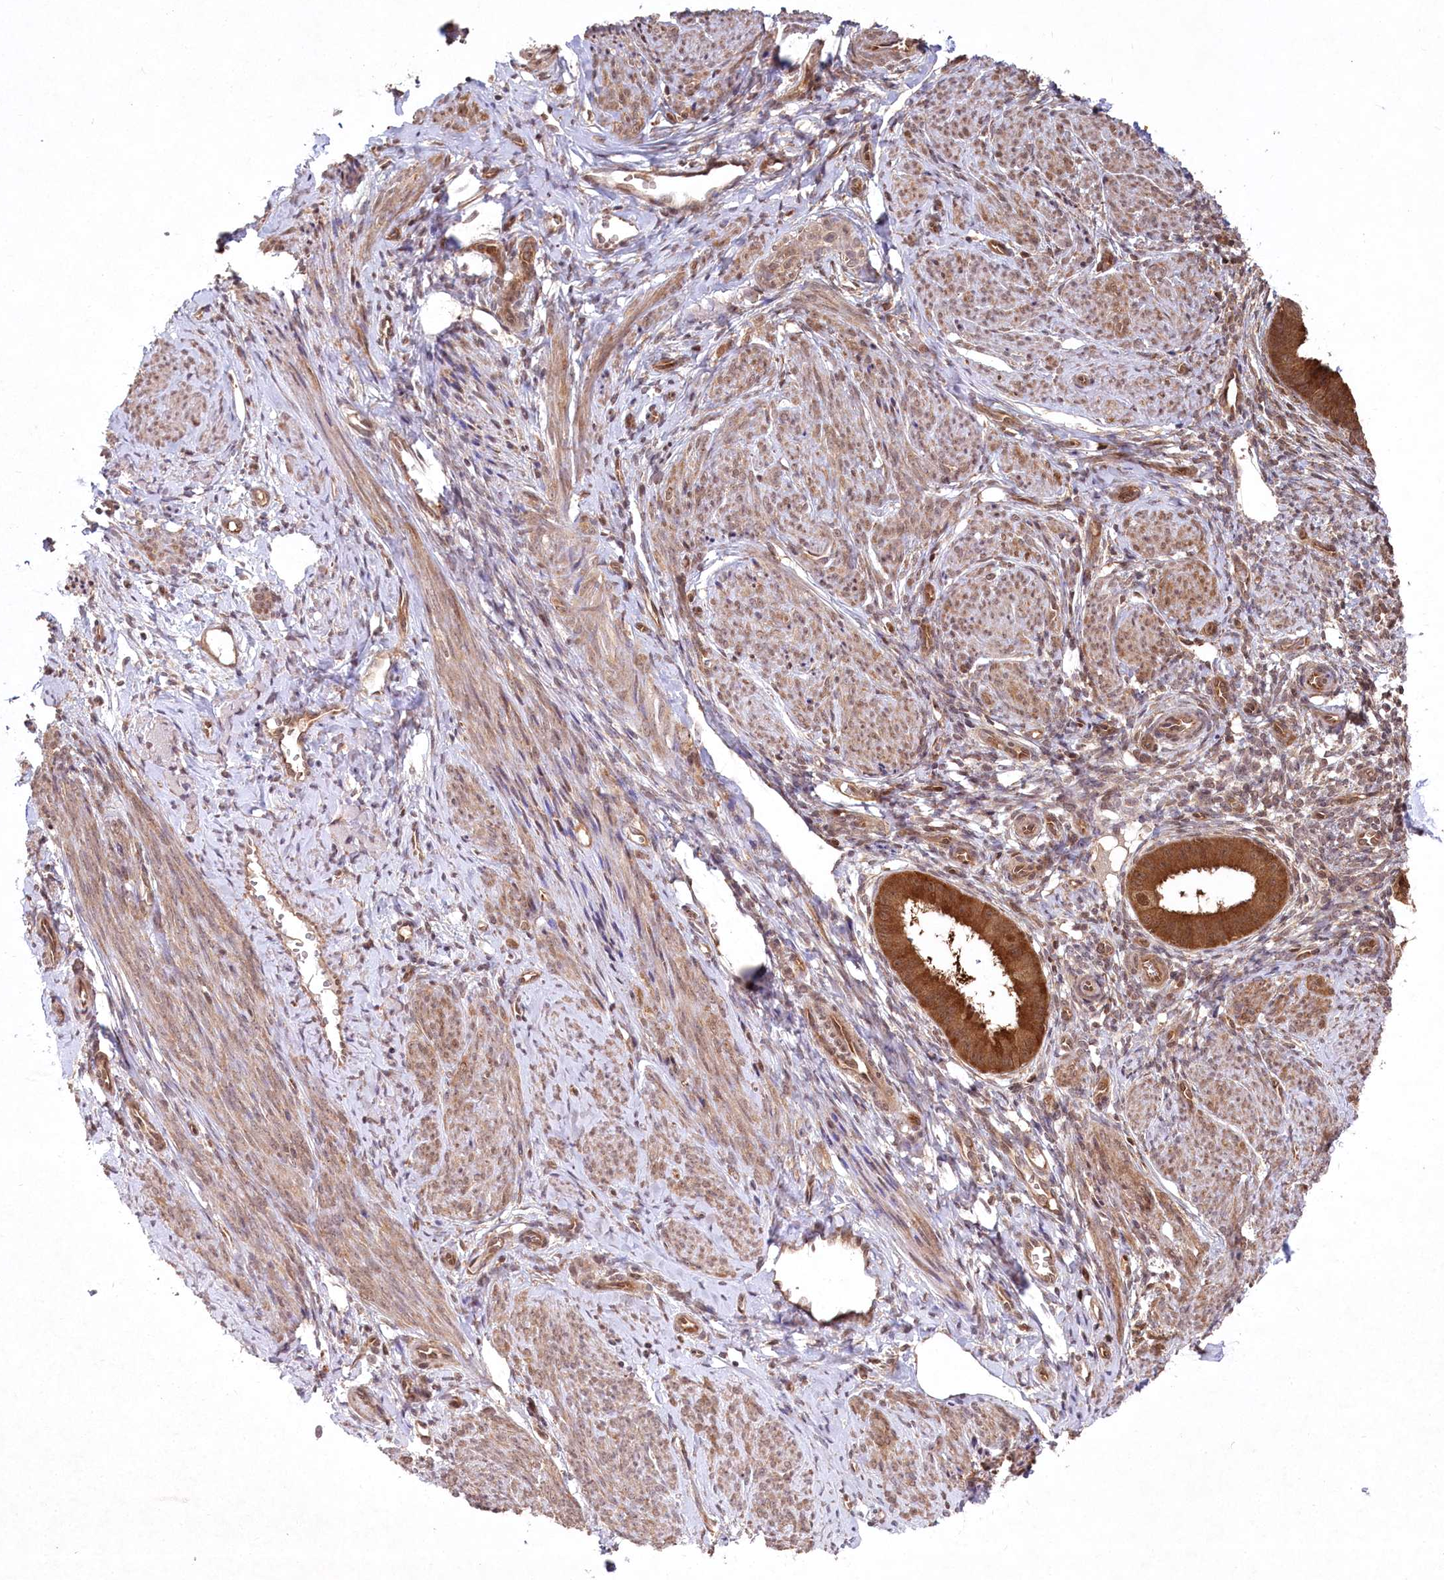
{"staining": {"intensity": "moderate", "quantity": ">75%", "location": "cytoplasmic/membranous,nuclear"}, "tissue": "endometrium", "cell_type": "Cells in endometrial stroma", "image_type": "normal", "snomed": [{"axis": "morphology", "description": "Normal tissue, NOS"}, {"axis": "topography", "description": "Uterus"}, {"axis": "topography", "description": "Endometrium"}], "caption": "A medium amount of moderate cytoplasmic/membranous,nuclear staining is appreciated in approximately >75% of cells in endometrial stroma in normal endometrium.", "gene": "PSMA1", "patient": {"sex": "female", "age": 48}}